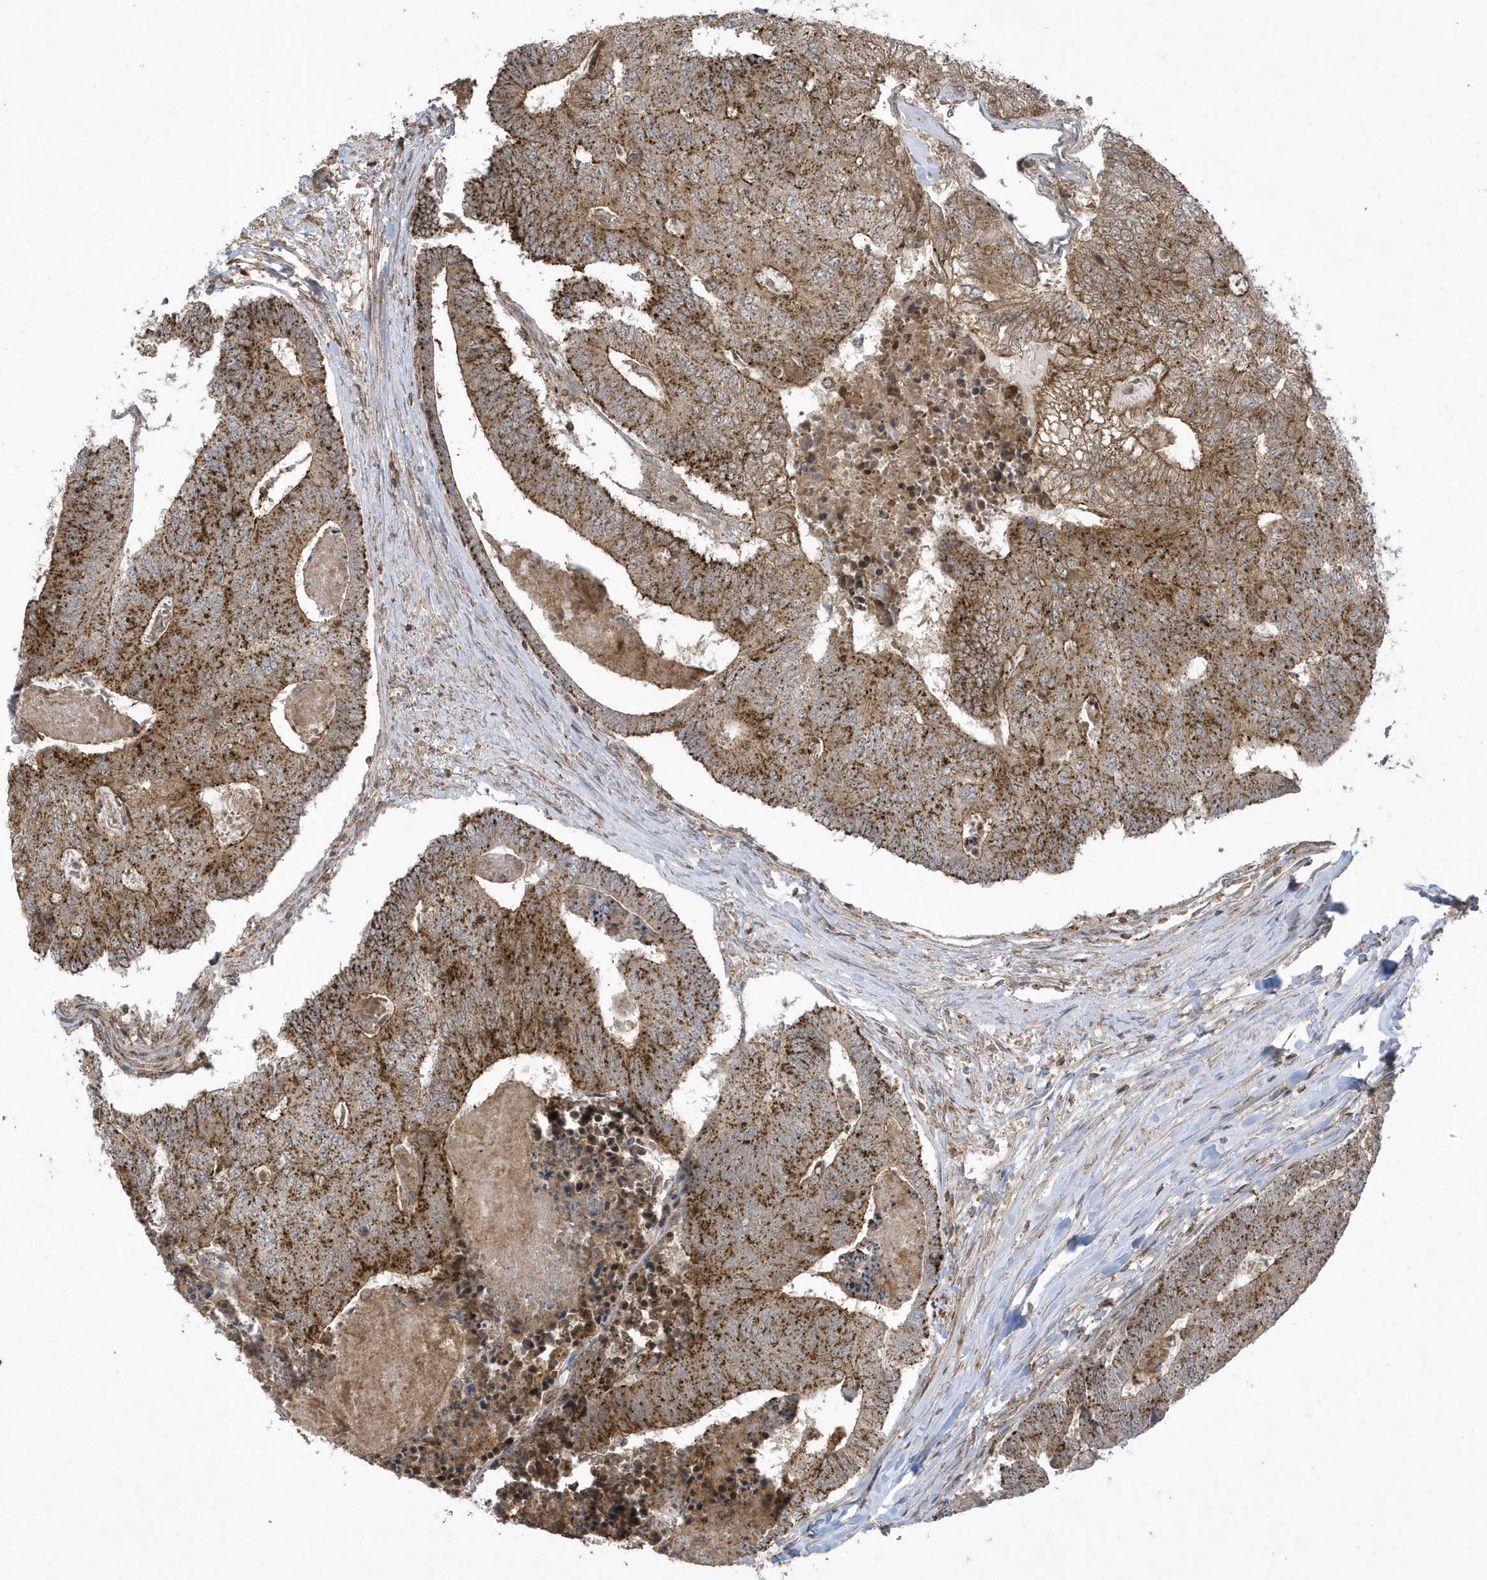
{"staining": {"intensity": "moderate", "quantity": ">75%", "location": "cytoplasmic/membranous"}, "tissue": "colorectal cancer", "cell_type": "Tumor cells", "image_type": "cancer", "snomed": [{"axis": "morphology", "description": "Adenocarcinoma, NOS"}, {"axis": "topography", "description": "Colon"}], "caption": "Tumor cells demonstrate medium levels of moderate cytoplasmic/membranous expression in about >75% of cells in human colorectal adenocarcinoma. (IHC, brightfield microscopy, high magnification).", "gene": "STAMBP", "patient": {"sex": "female", "age": 67}}